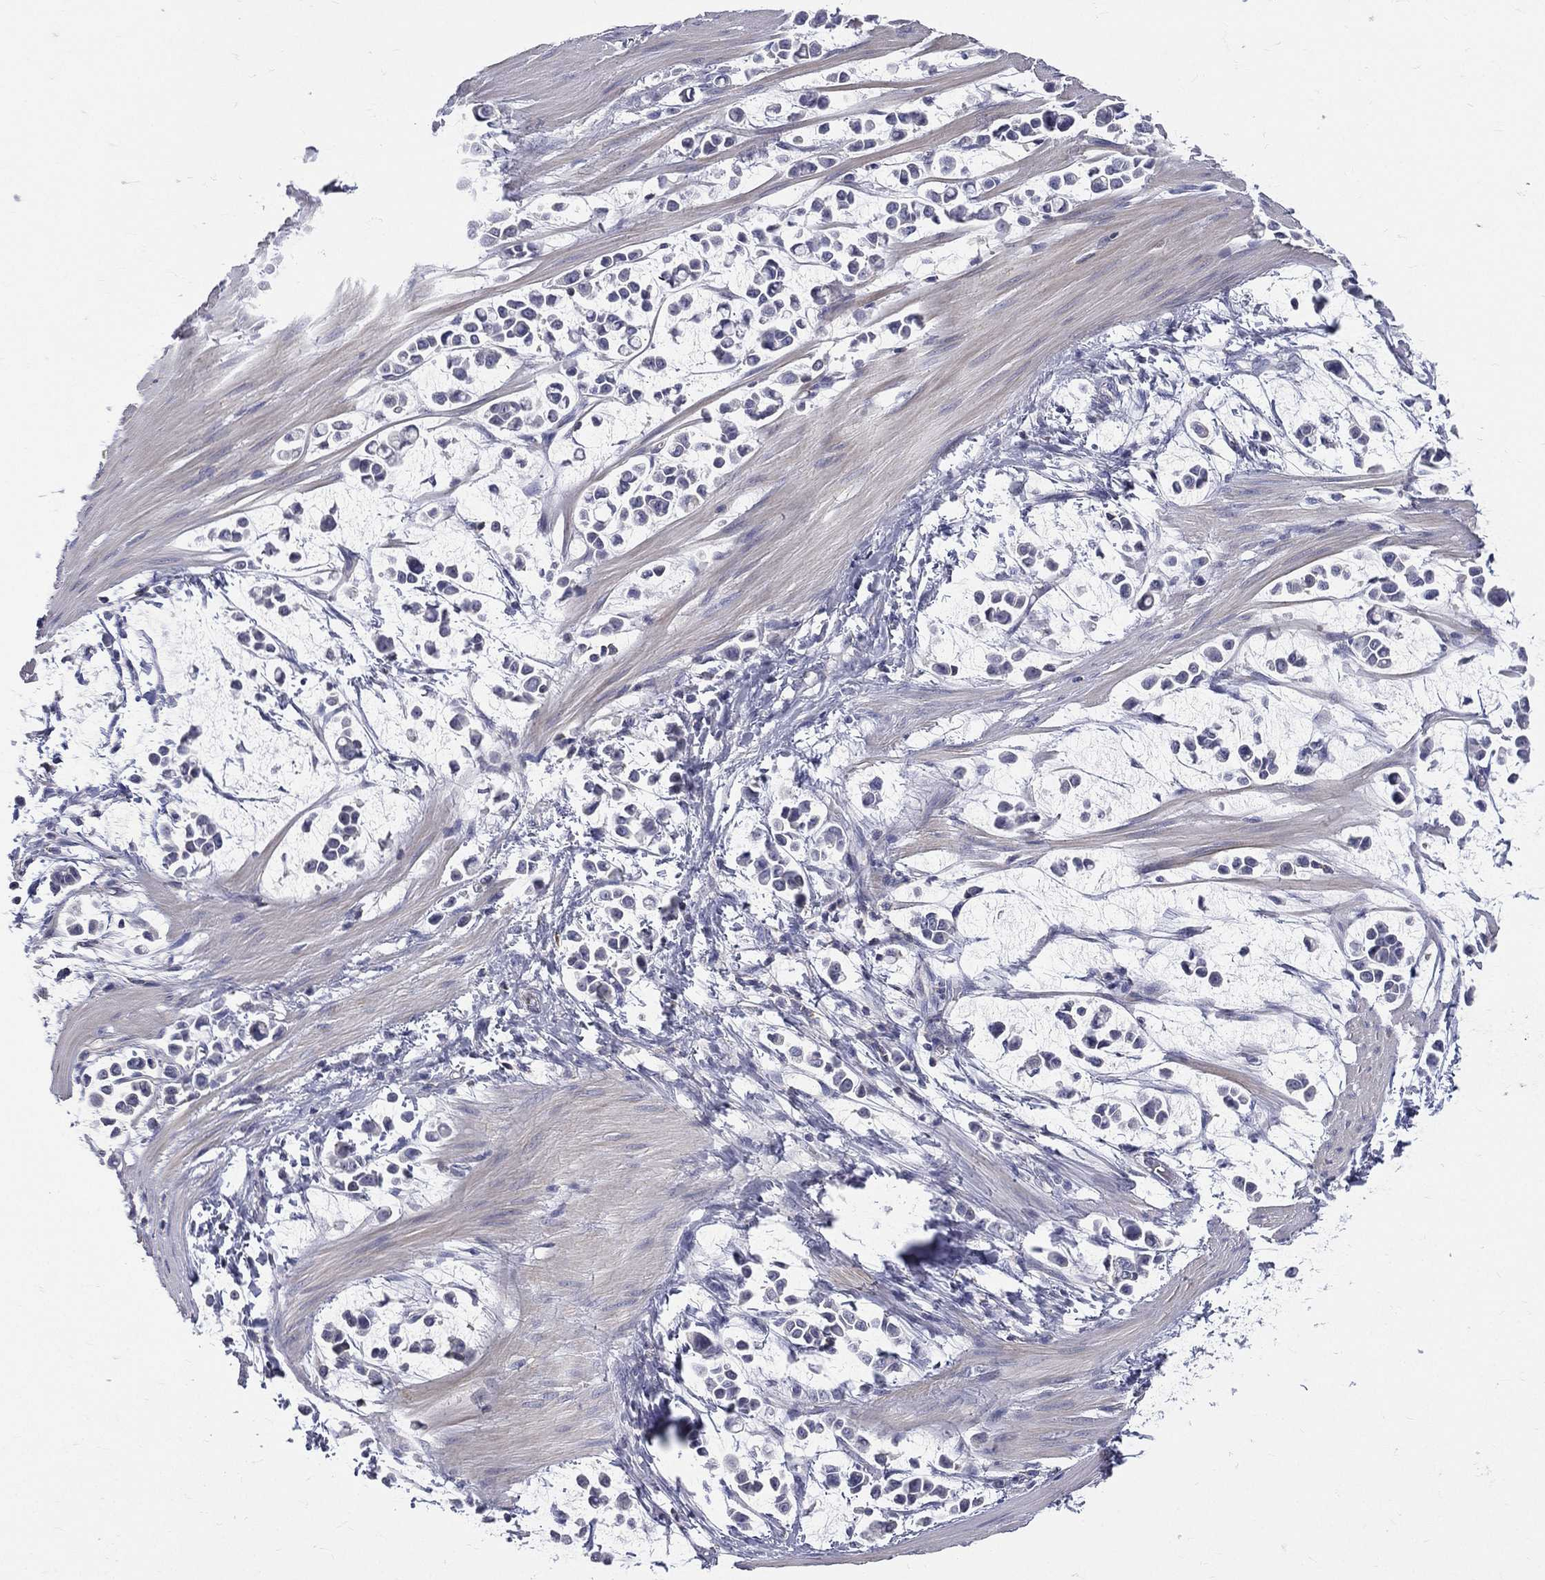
{"staining": {"intensity": "negative", "quantity": "none", "location": "none"}, "tissue": "stomach cancer", "cell_type": "Tumor cells", "image_type": "cancer", "snomed": [{"axis": "morphology", "description": "Adenocarcinoma, NOS"}, {"axis": "topography", "description": "Stomach"}], "caption": "A micrograph of stomach cancer (adenocarcinoma) stained for a protein demonstrates no brown staining in tumor cells.", "gene": "ETNPPL", "patient": {"sex": "male", "age": 82}}